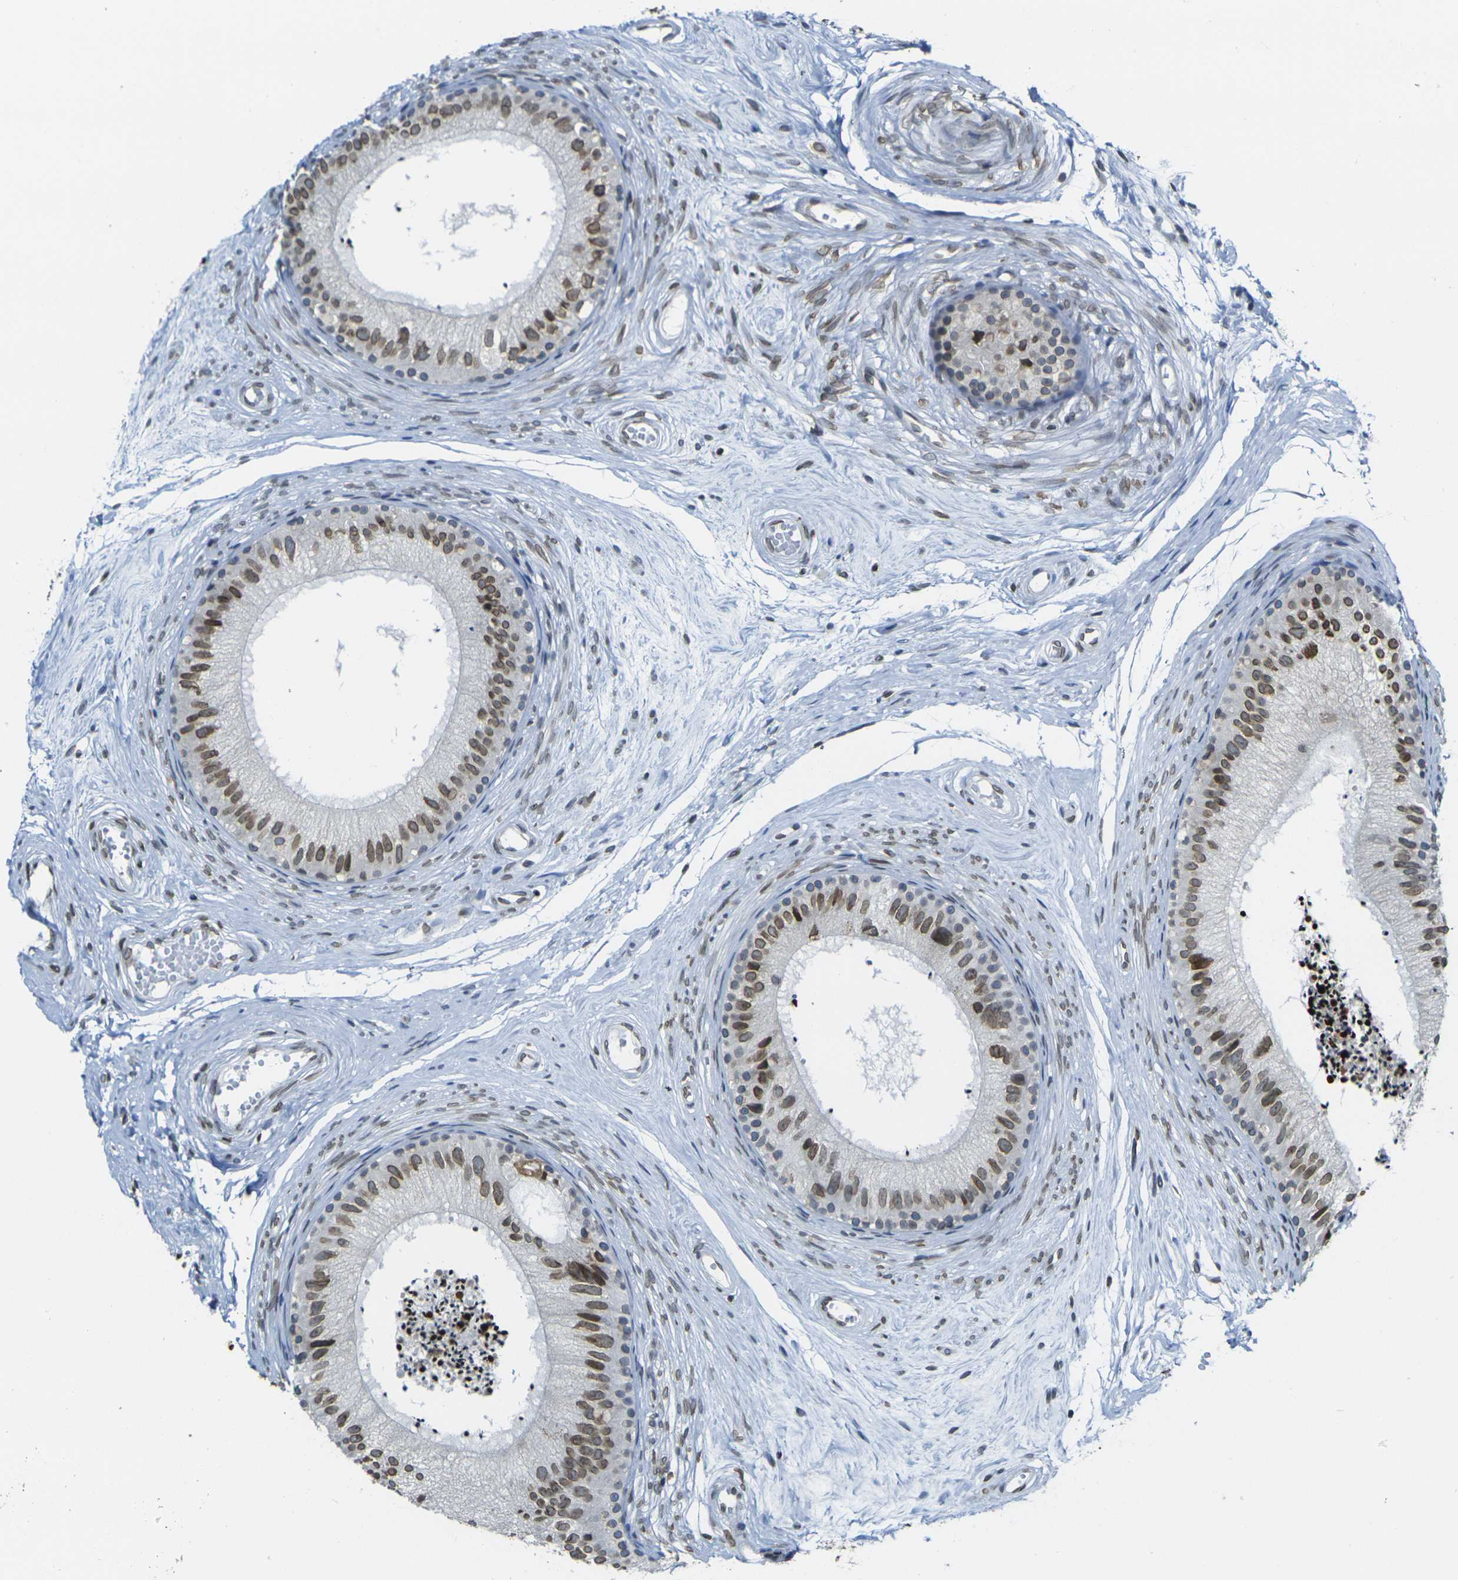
{"staining": {"intensity": "moderate", "quantity": ">75%", "location": "cytoplasmic/membranous,nuclear"}, "tissue": "epididymis", "cell_type": "Glandular cells", "image_type": "normal", "snomed": [{"axis": "morphology", "description": "Normal tissue, NOS"}, {"axis": "topography", "description": "Epididymis"}], "caption": "Brown immunohistochemical staining in unremarkable epididymis shows moderate cytoplasmic/membranous,nuclear positivity in approximately >75% of glandular cells. The staining was performed using DAB (3,3'-diaminobenzidine) to visualize the protein expression in brown, while the nuclei were stained in blue with hematoxylin (Magnification: 20x).", "gene": "BRDT", "patient": {"sex": "male", "age": 56}}